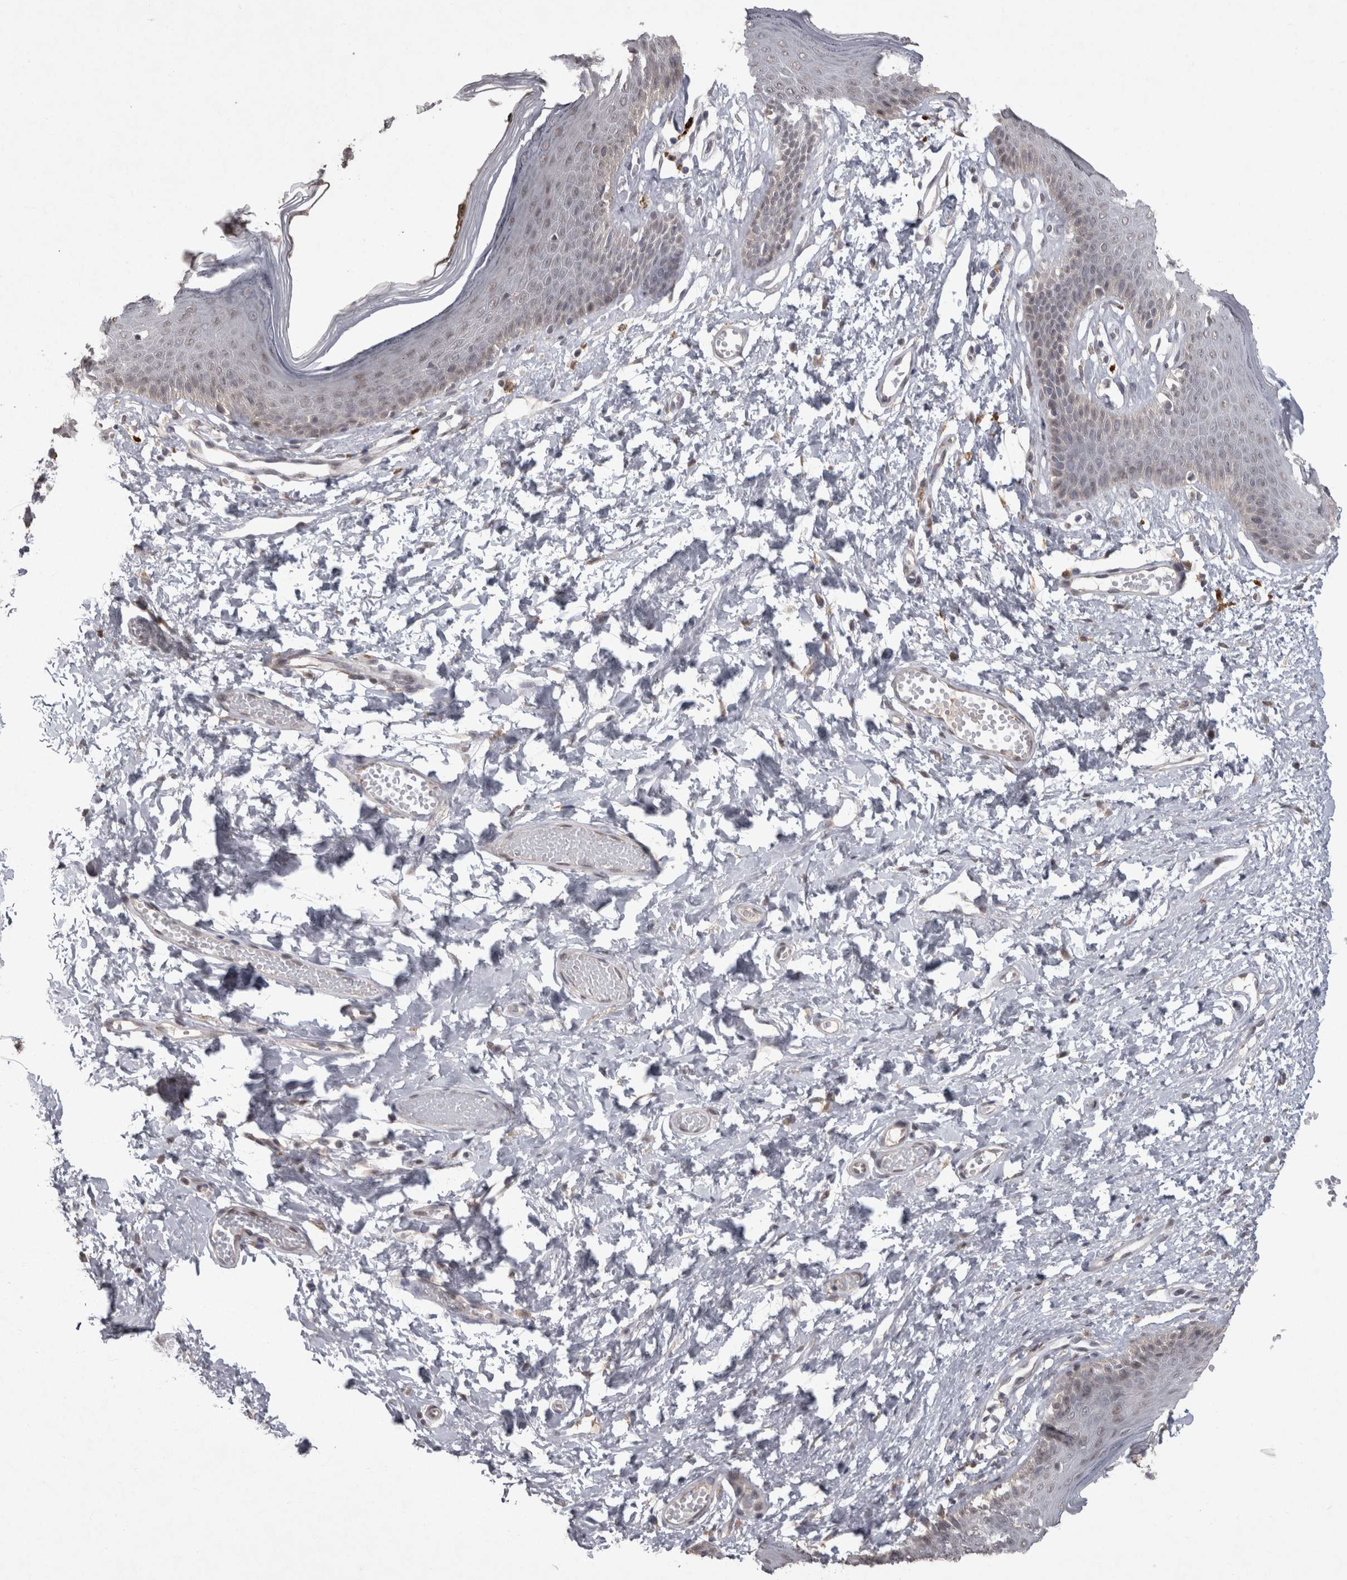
{"staining": {"intensity": "weak", "quantity": "25%-75%", "location": "nuclear"}, "tissue": "skin", "cell_type": "Epidermal cells", "image_type": "normal", "snomed": [{"axis": "morphology", "description": "Normal tissue, NOS"}, {"axis": "morphology", "description": "Inflammation, NOS"}, {"axis": "topography", "description": "Vulva"}], "caption": "Weak nuclear positivity for a protein is seen in about 25%-75% of epidermal cells of benign skin using immunohistochemistry.", "gene": "MEP1A", "patient": {"sex": "female", "age": 84}}